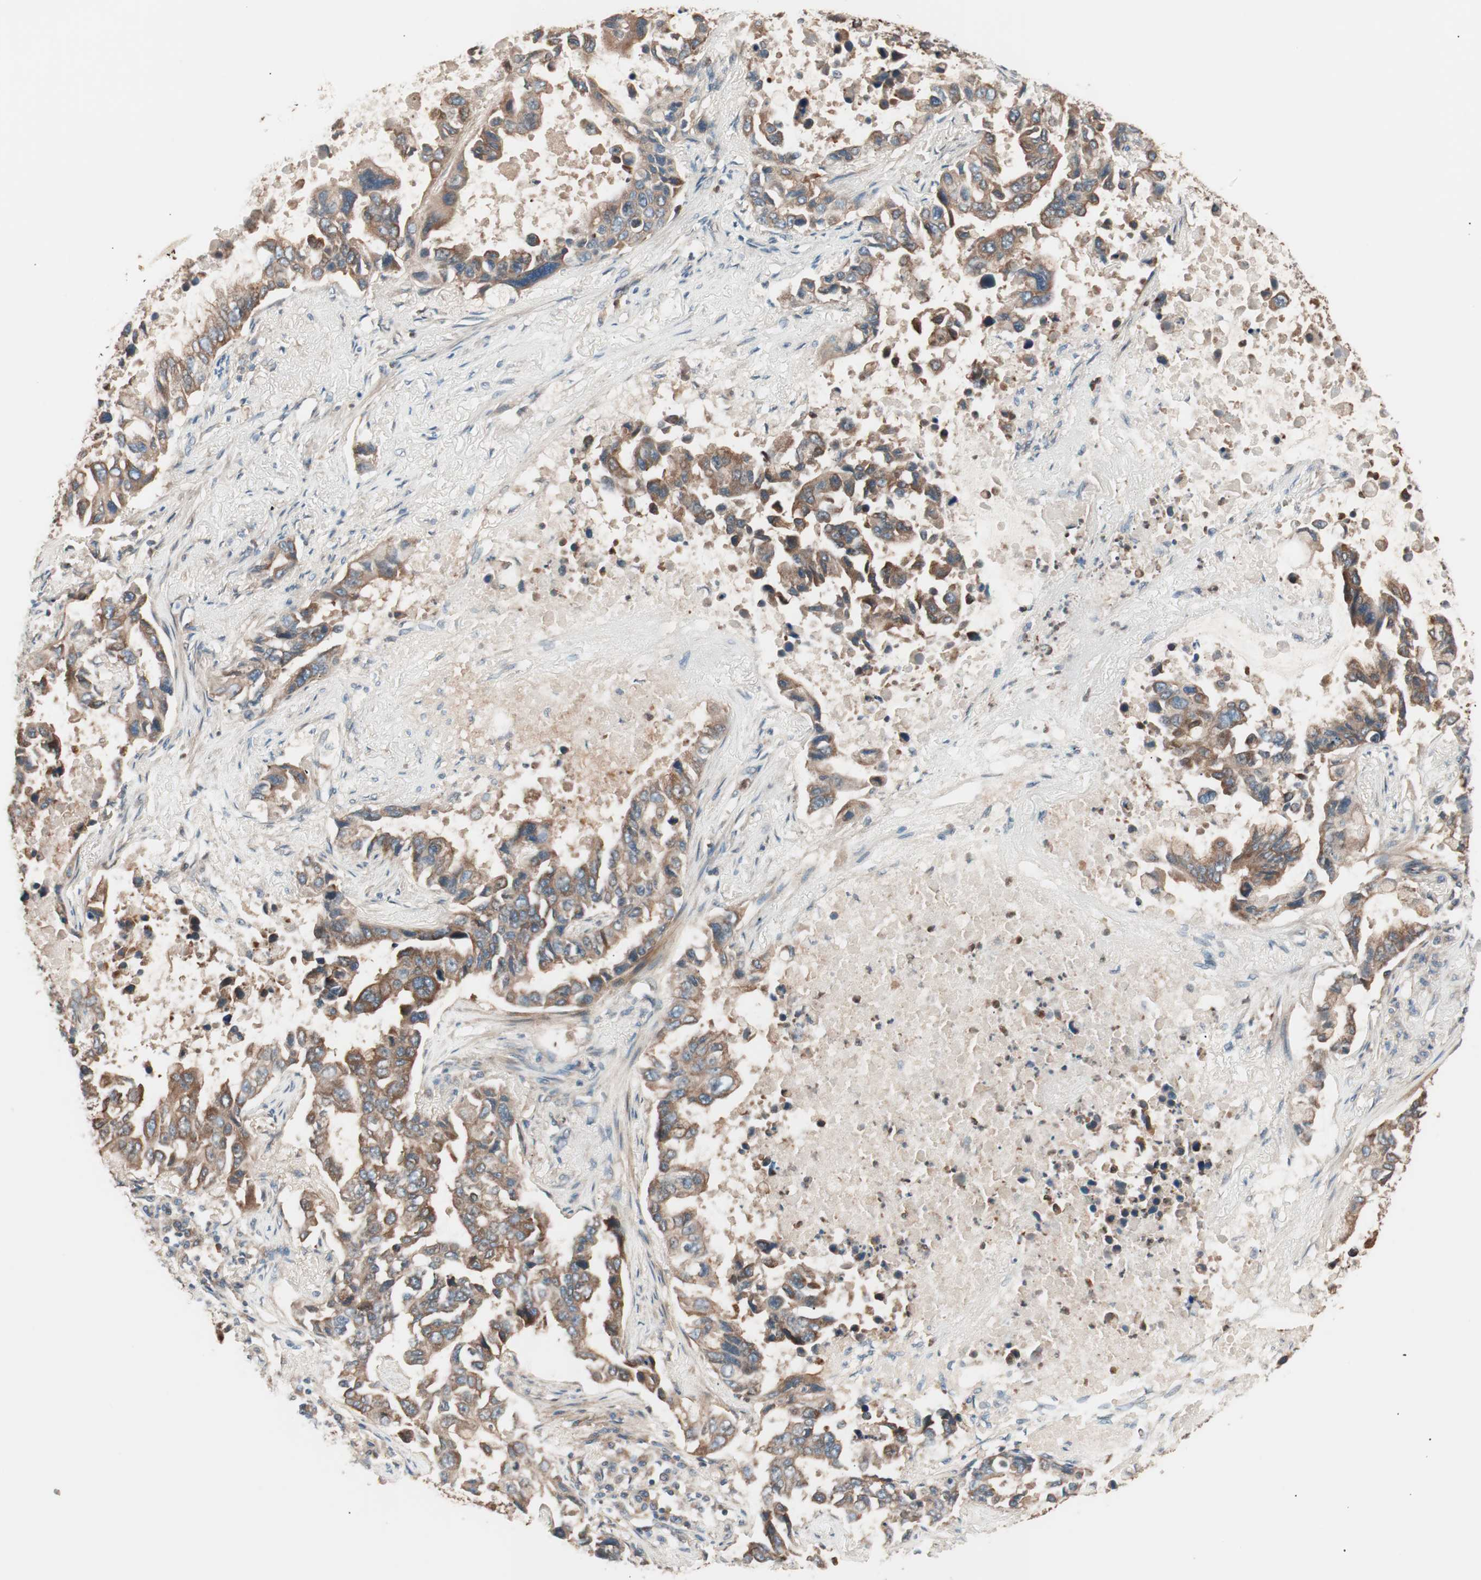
{"staining": {"intensity": "strong", "quantity": ">75%", "location": "cytoplasmic/membranous"}, "tissue": "lung cancer", "cell_type": "Tumor cells", "image_type": "cancer", "snomed": [{"axis": "morphology", "description": "Adenocarcinoma, NOS"}, {"axis": "topography", "description": "Lung"}], "caption": "A photomicrograph showing strong cytoplasmic/membranous expression in about >75% of tumor cells in lung cancer, as visualized by brown immunohistochemical staining.", "gene": "TSG101", "patient": {"sex": "male", "age": 64}}